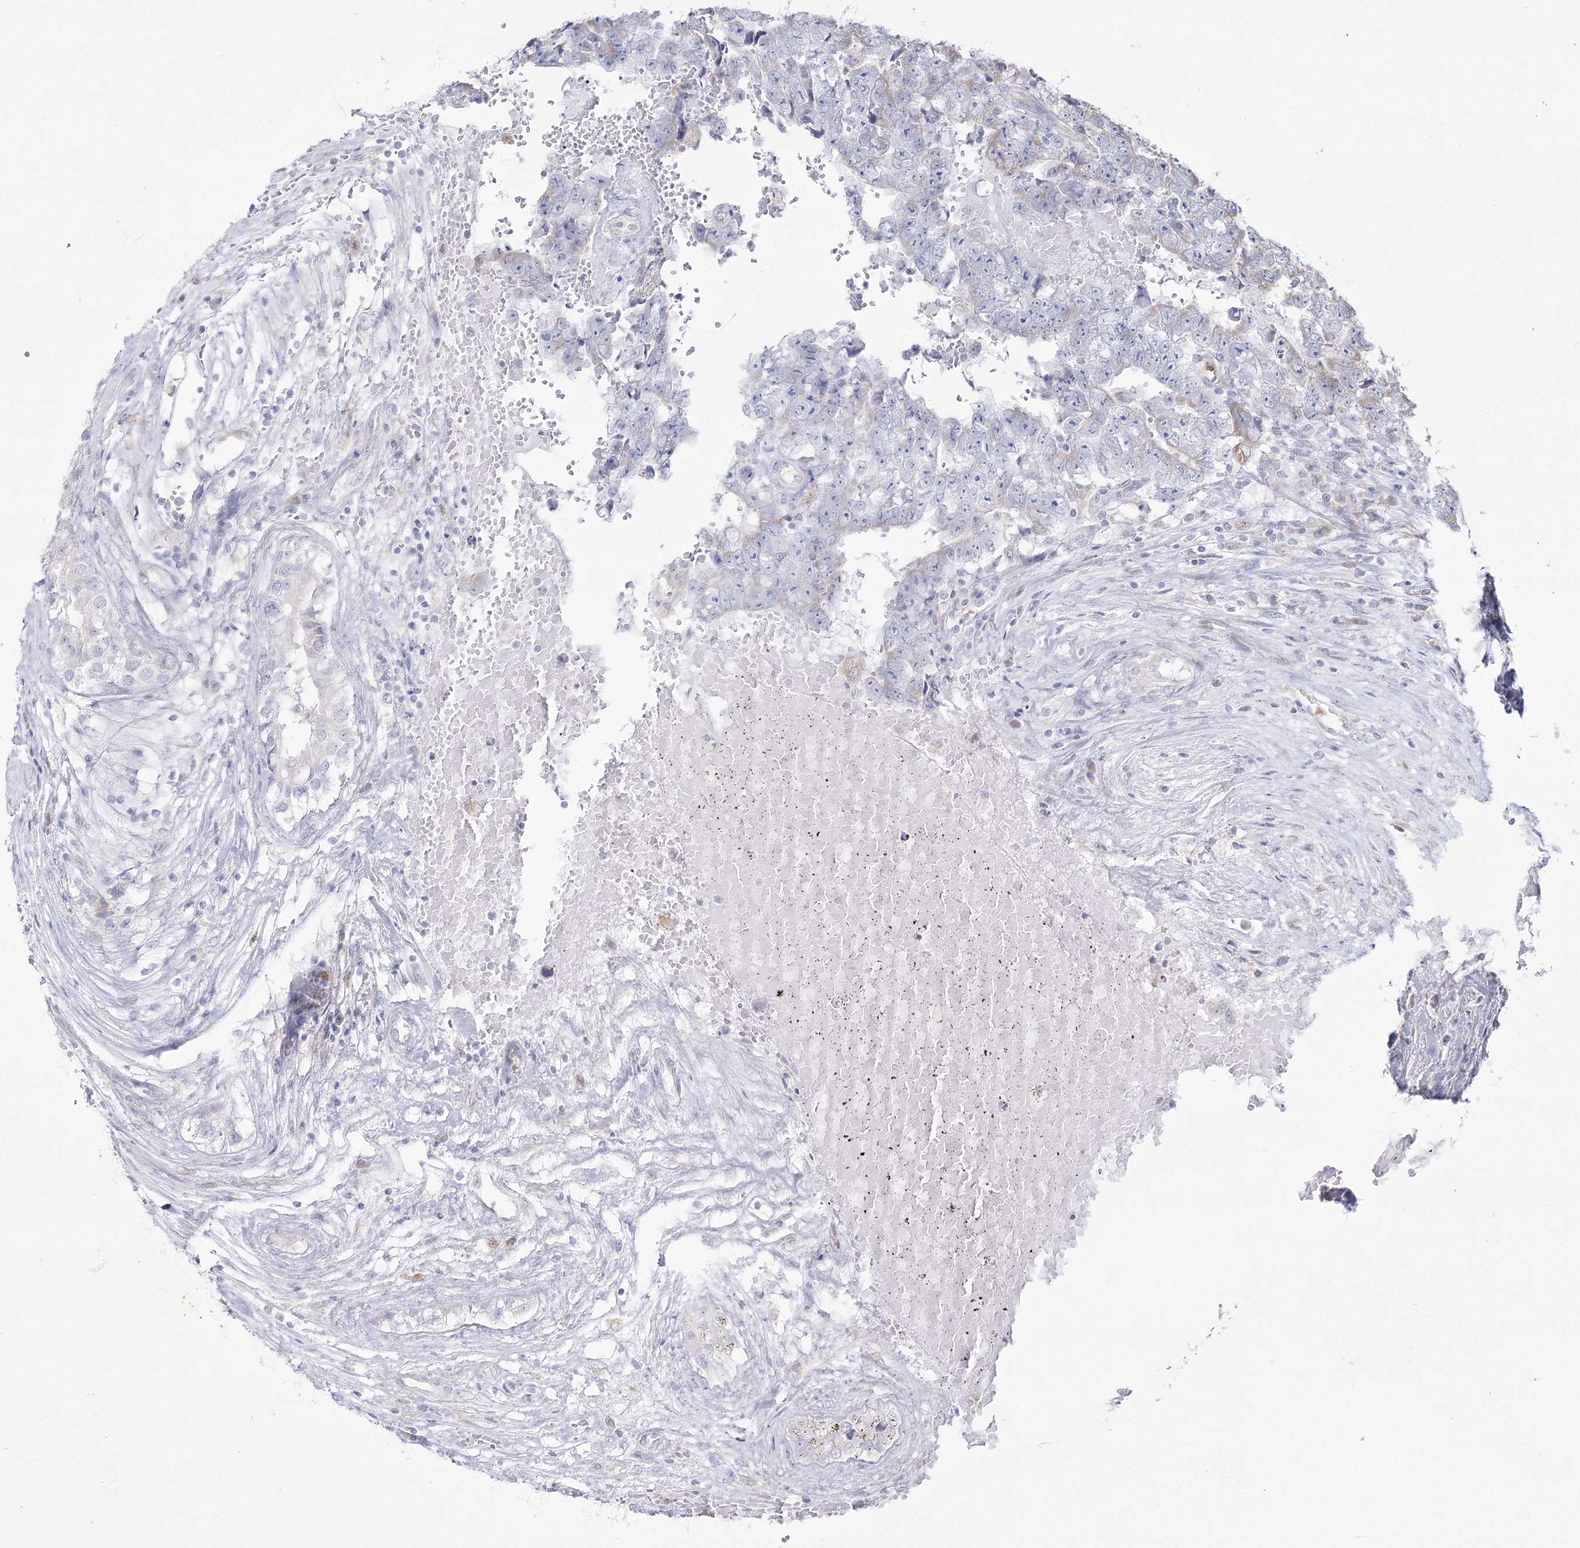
{"staining": {"intensity": "negative", "quantity": "none", "location": "none"}, "tissue": "testis cancer", "cell_type": "Tumor cells", "image_type": "cancer", "snomed": [{"axis": "morphology", "description": "Carcinoma, Embryonal, NOS"}, {"axis": "topography", "description": "Testis"}], "caption": "Image shows no protein staining in tumor cells of testis cancer (embryonal carcinoma) tissue. The staining was performed using DAB to visualize the protein expression in brown, while the nuclei were stained in blue with hematoxylin (Magnification: 20x).", "gene": "NIPAL4", "patient": {"sex": "male", "age": 25}}